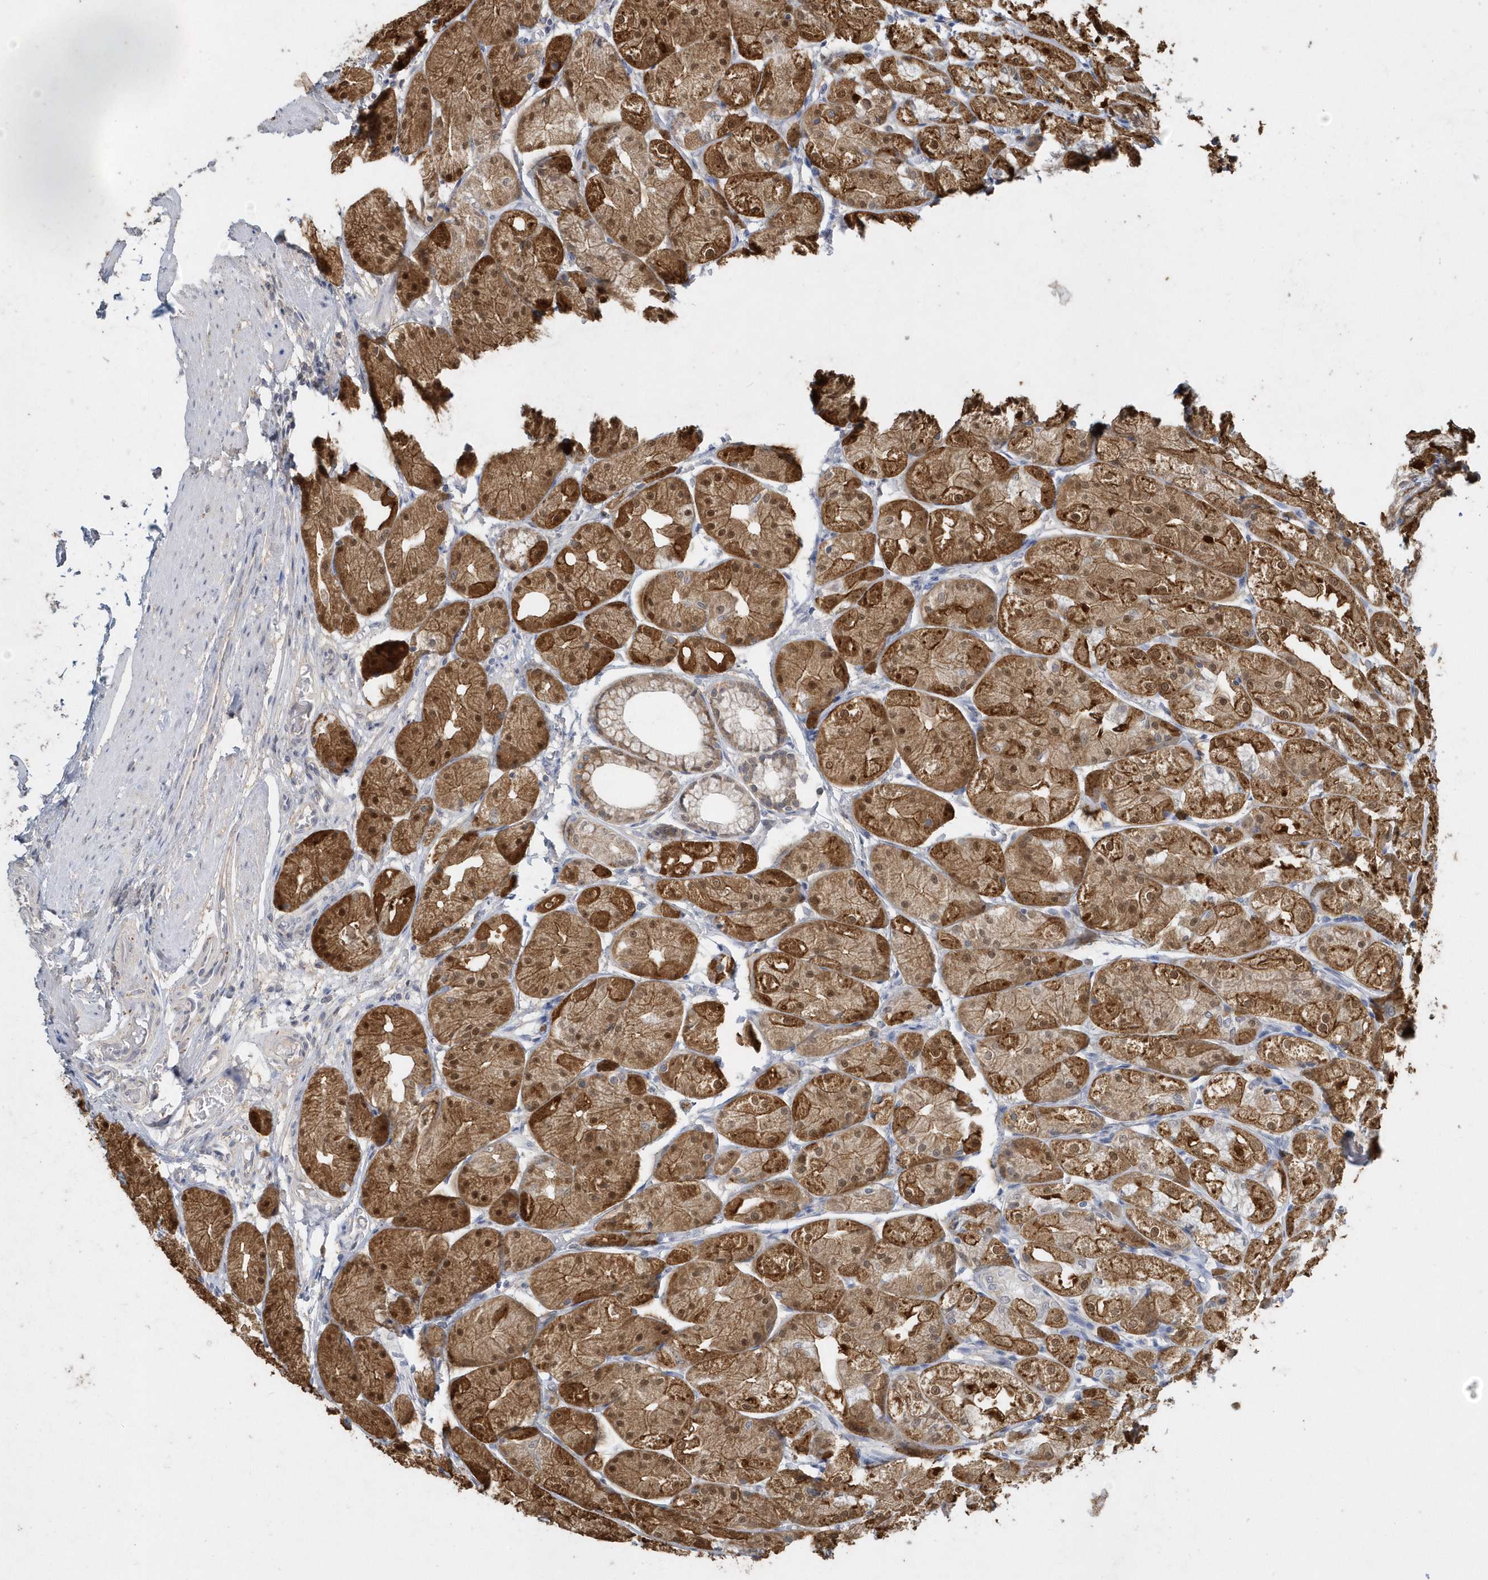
{"staining": {"intensity": "strong", "quantity": ">75%", "location": "cytoplasmic/membranous,nuclear"}, "tissue": "stomach", "cell_type": "Glandular cells", "image_type": "normal", "snomed": [{"axis": "morphology", "description": "Normal tissue, NOS"}, {"axis": "topography", "description": "Stomach, upper"}], "caption": "The image shows immunohistochemical staining of benign stomach. There is strong cytoplasmic/membranous,nuclear expression is seen in about >75% of glandular cells.", "gene": "AKR7A2", "patient": {"sex": "male", "age": 72}}